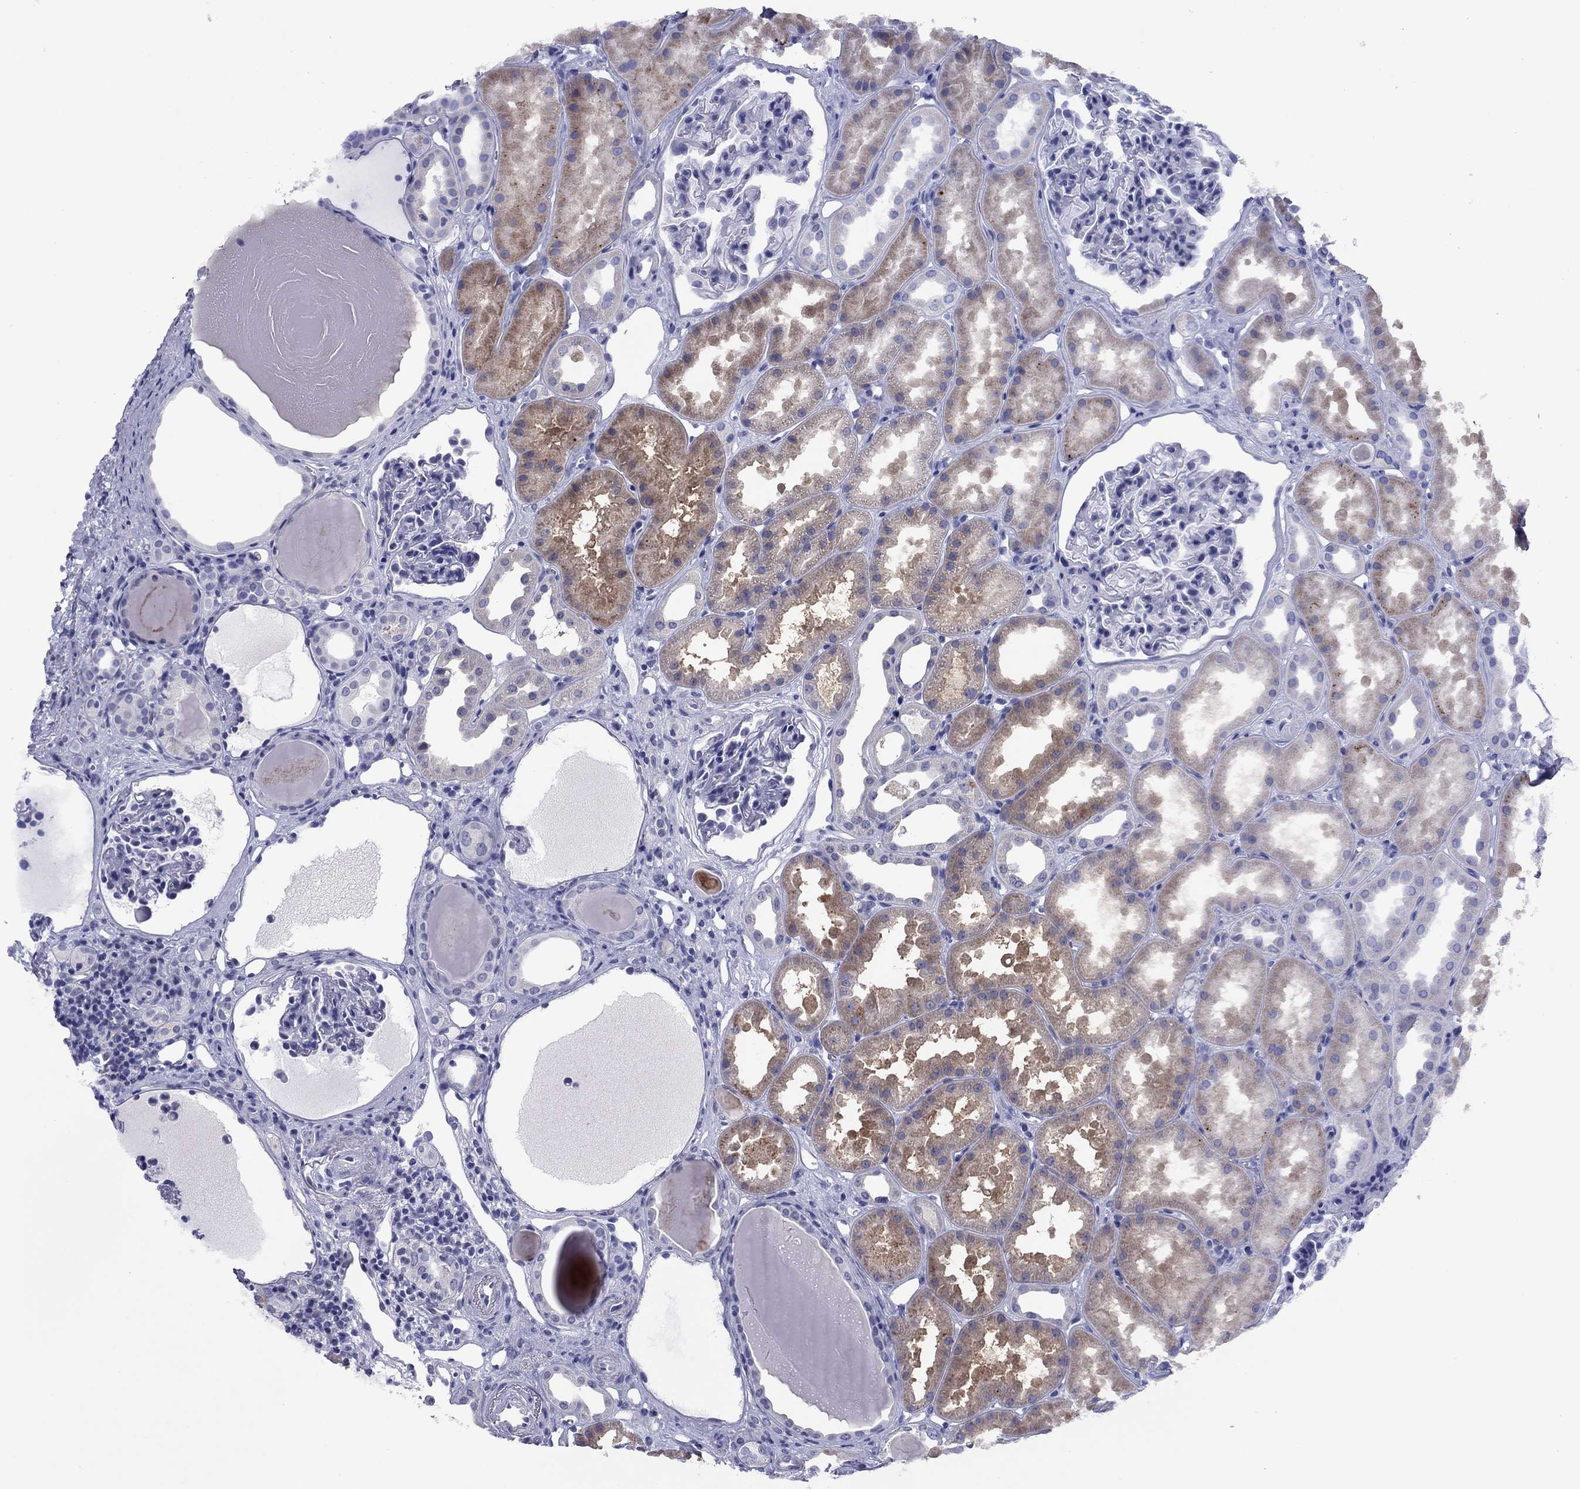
{"staining": {"intensity": "negative", "quantity": "none", "location": "none"}, "tissue": "kidney", "cell_type": "Cells in glomeruli", "image_type": "normal", "snomed": [{"axis": "morphology", "description": "Normal tissue, NOS"}, {"axis": "topography", "description": "Kidney"}], "caption": "Photomicrograph shows no significant protein staining in cells in glomeruli of benign kidney. (DAB (3,3'-diaminobenzidine) immunohistochemistry (IHC) with hematoxylin counter stain).", "gene": "TCFL5", "patient": {"sex": "male", "age": 61}}